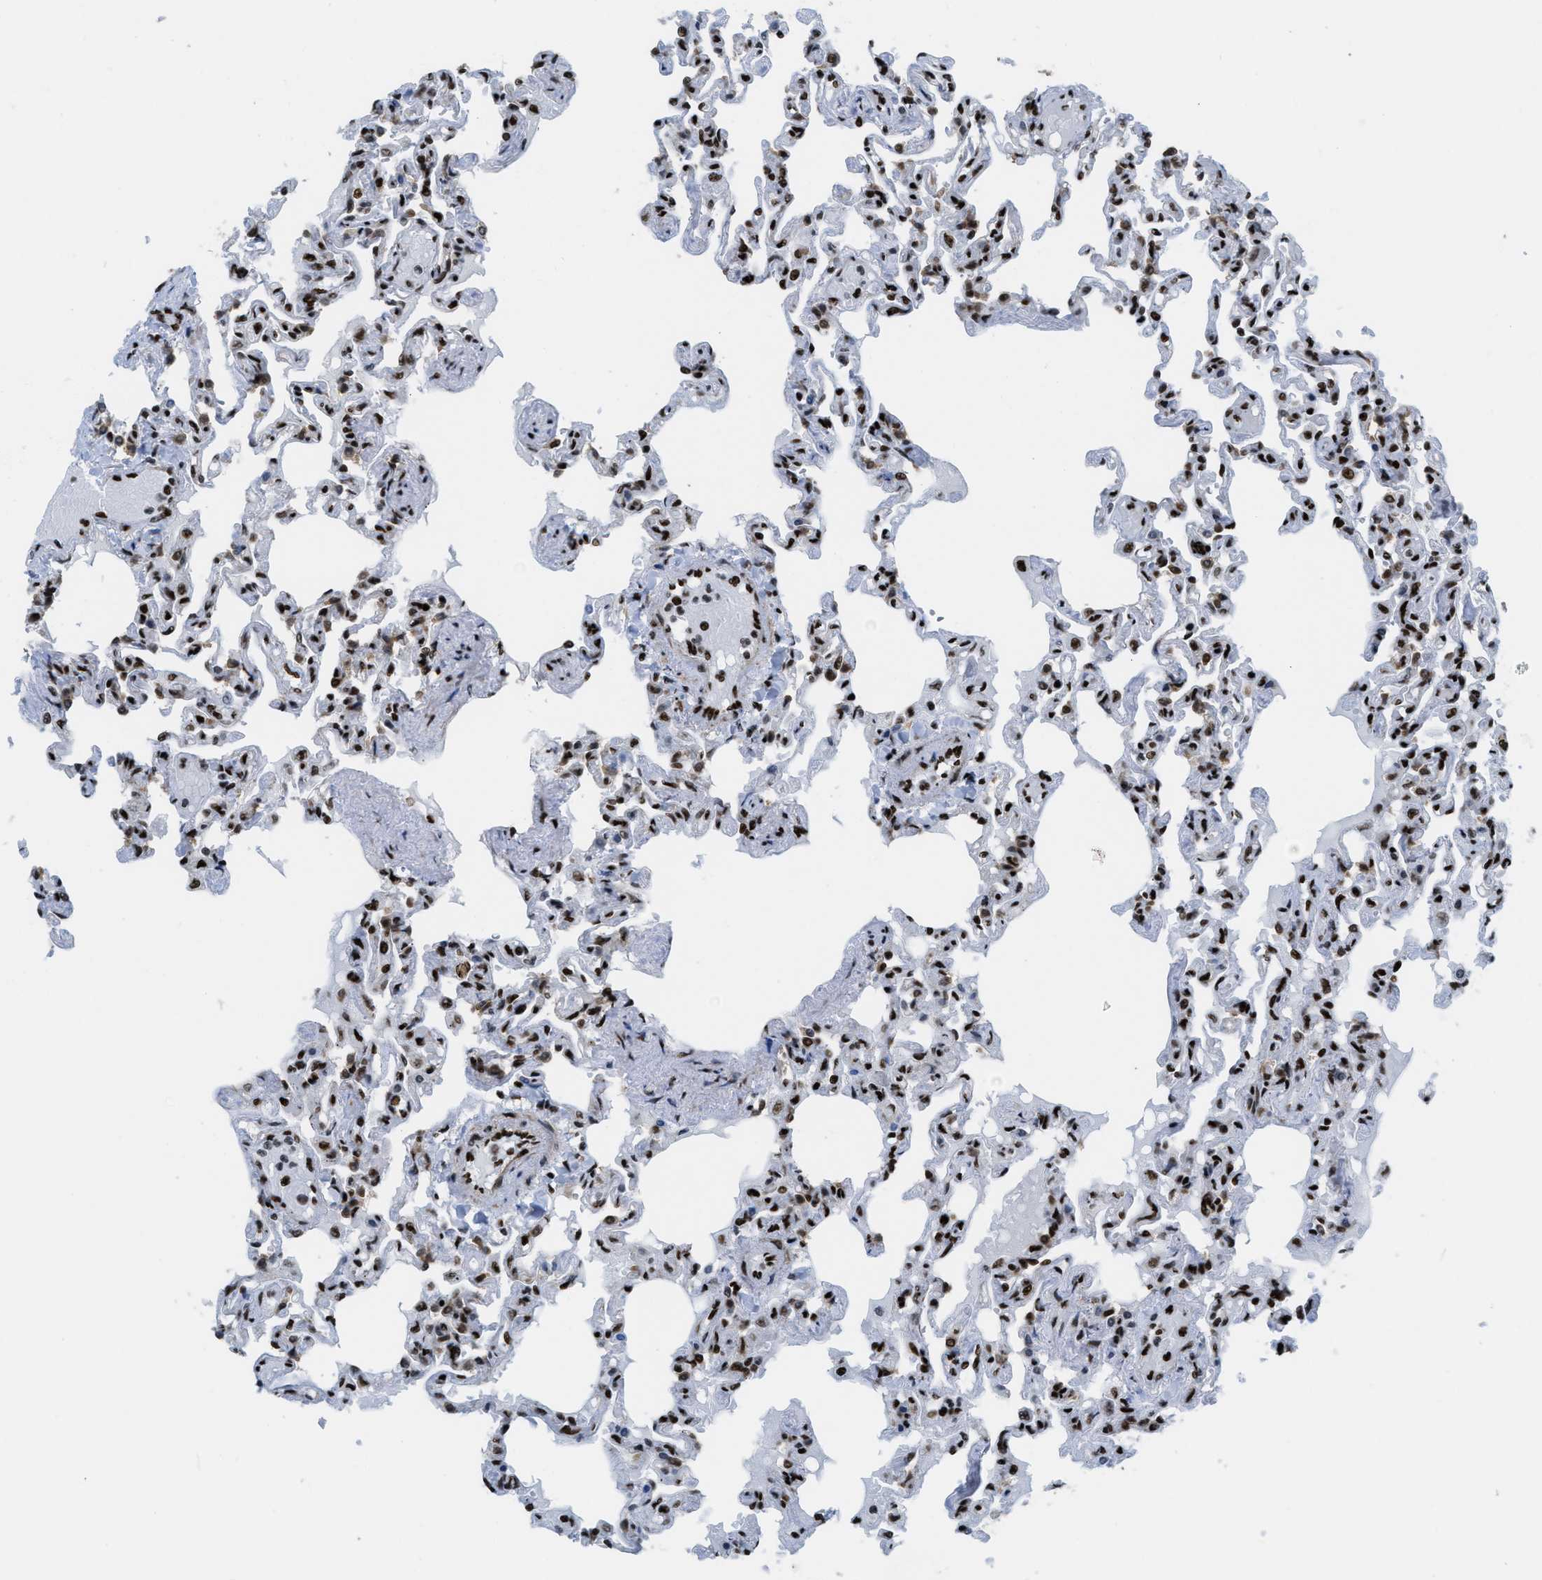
{"staining": {"intensity": "strong", "quantity": ">75%", "location": "nuclear"}, "tissue": "lung", "cell_type": "Alveolar cells", "image_type": "normal", "snomed": [{"axis": "morphology", "description": "Normal tissue, NOS"}, {"axis": "topography", "description": "Lung"}], "caption": "Lung stained for a protein shows strong nuclear positivity in alveolar cells.", "gene": "ZNF207", "patient": {"sex": "male", "age": 21}}